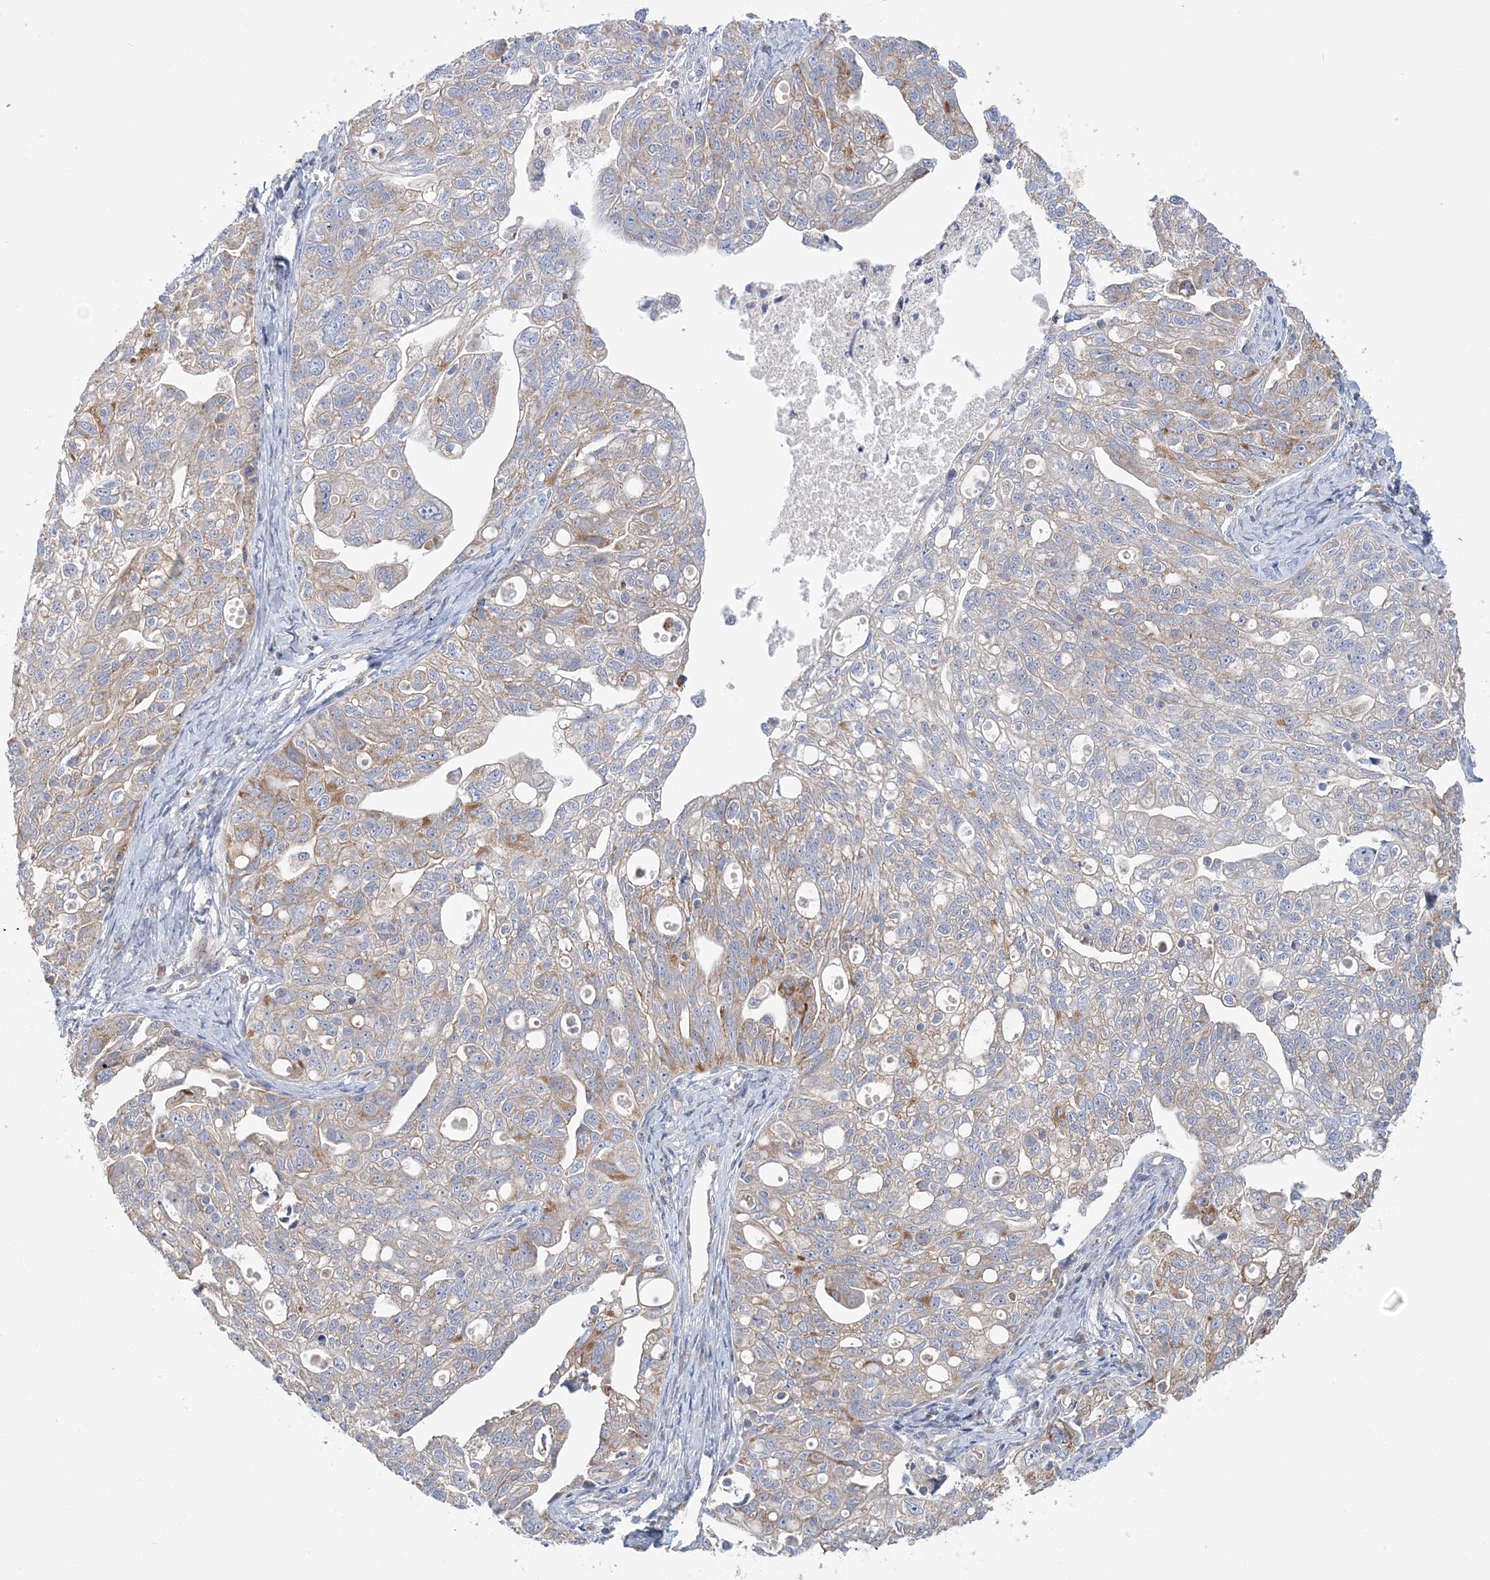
{"staining": {"intensity": "moderate", "quantity": "<25%", "location": "cytoplasmic/membranous"}, "tissue": "ovarian cancer", "cell_type": "Tumor cells", "image_type": "cancer", "snomed": [{"axis": "morphology", "description": "Carcinoma, NOS"}, {"axis": "morphology", "description": "Cystadenocarcinoma, serous, NOS"}, {"axis": "topography", "description": "Ovary"}], "caption": "Immunohistochemistry (IHC) image of ovarian cancer (serous cystadenocarcinoma) stained for a protein (brown), which displays low levels of moderate cytoplasmic/membranous expression in about <25% of tumor cells.", "gene": "MMADHC", "patient": {"sex": "female", "age": 69}}